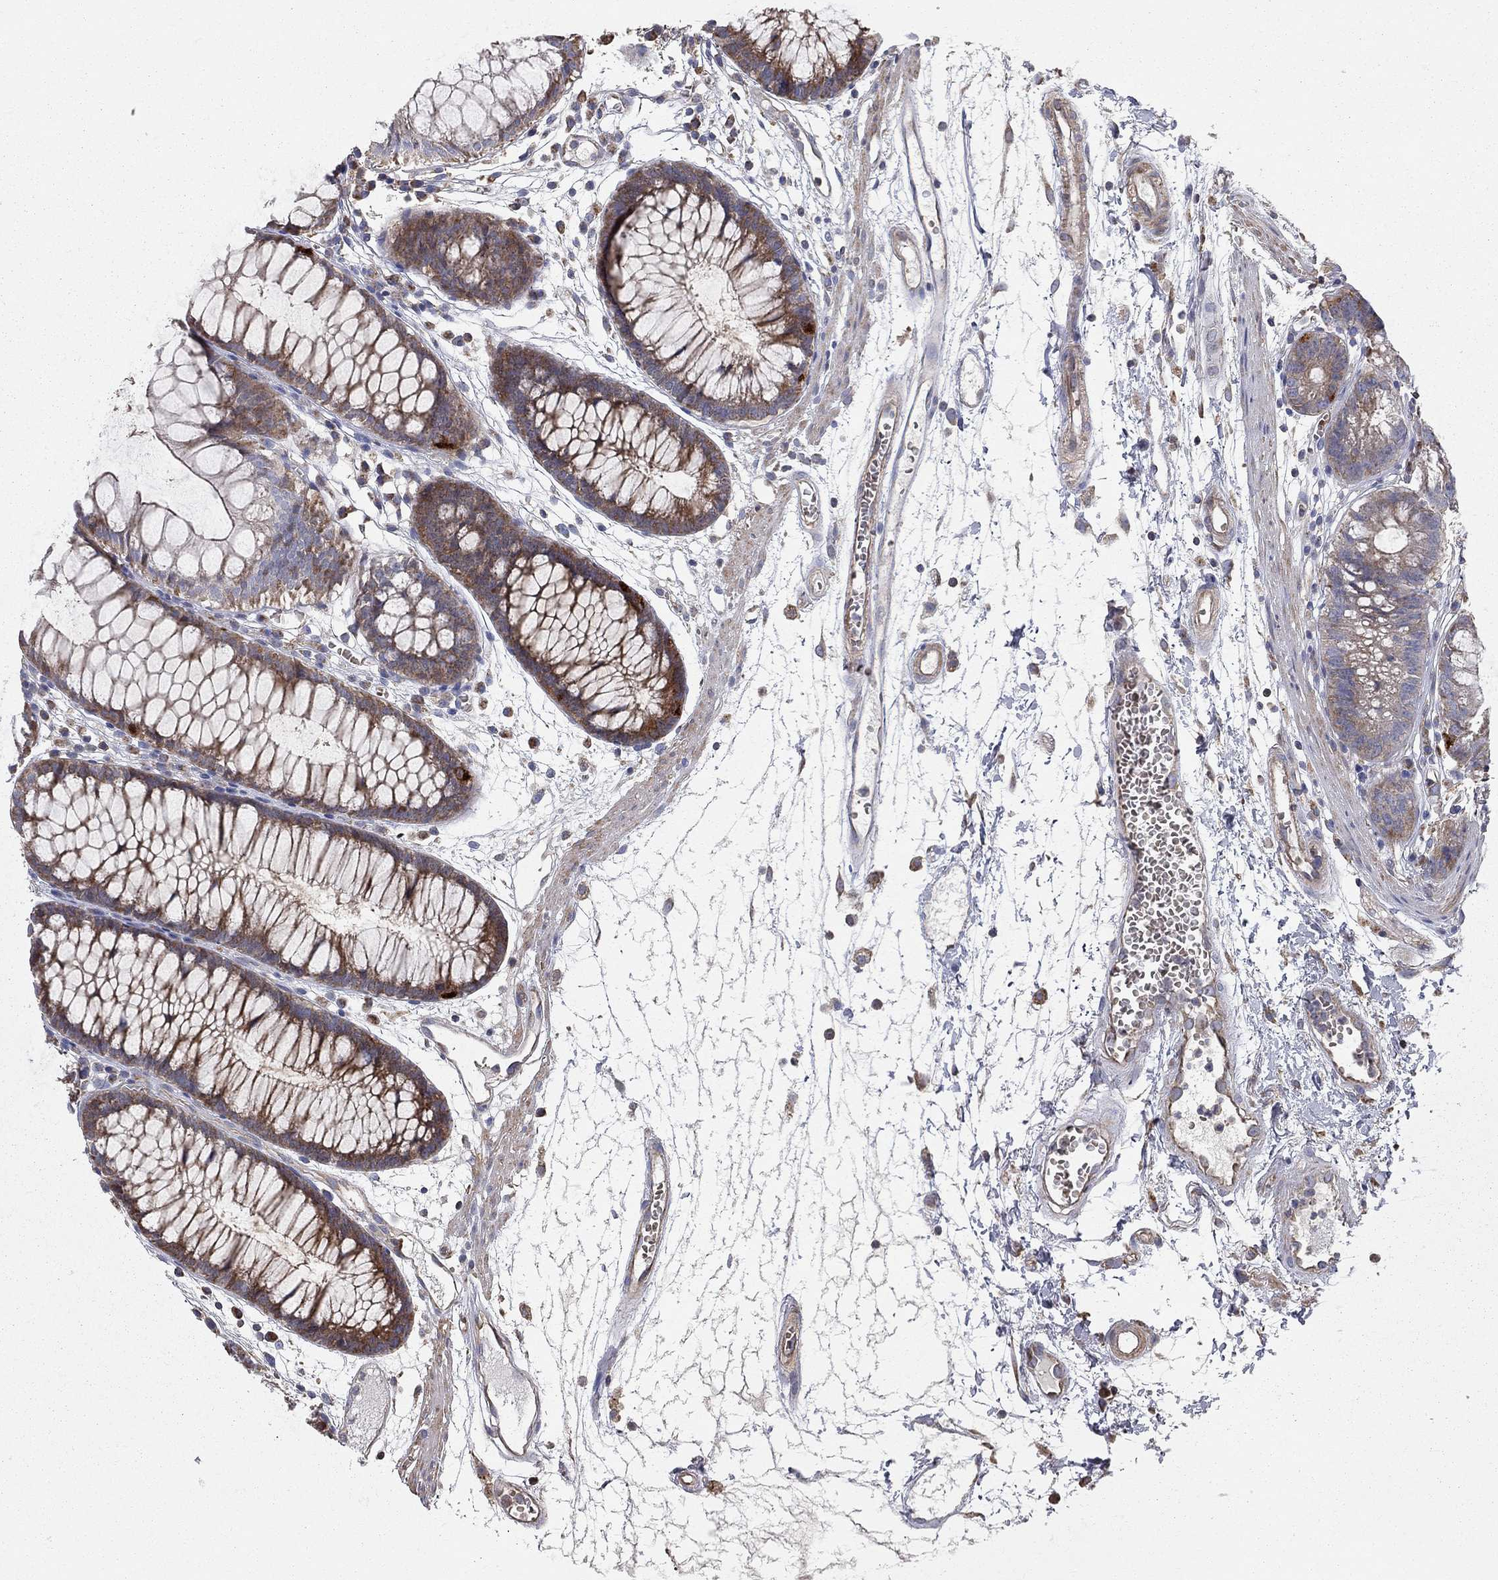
{"staining": {"intensity": "negative", "quantity": "none", "location": "none"}, "tissue": "colon", "cell_type": "Endothelial cells", "image_type": "normal", "snomed": [{"axis": "morphology", "description": "Normal tissue, NOS"}, {"axis": "morphology", "description": "Adenocarcinoma, NOS"}, {"axis": "topography", "description": "Colon"}], "caption": "The photomicrograph demonstrates no staining of endothelial cells in benign colon. Nuclei are stained in blue.", "gene": "KANSL1L", "patient": {"sex": "male", "age": 65}}